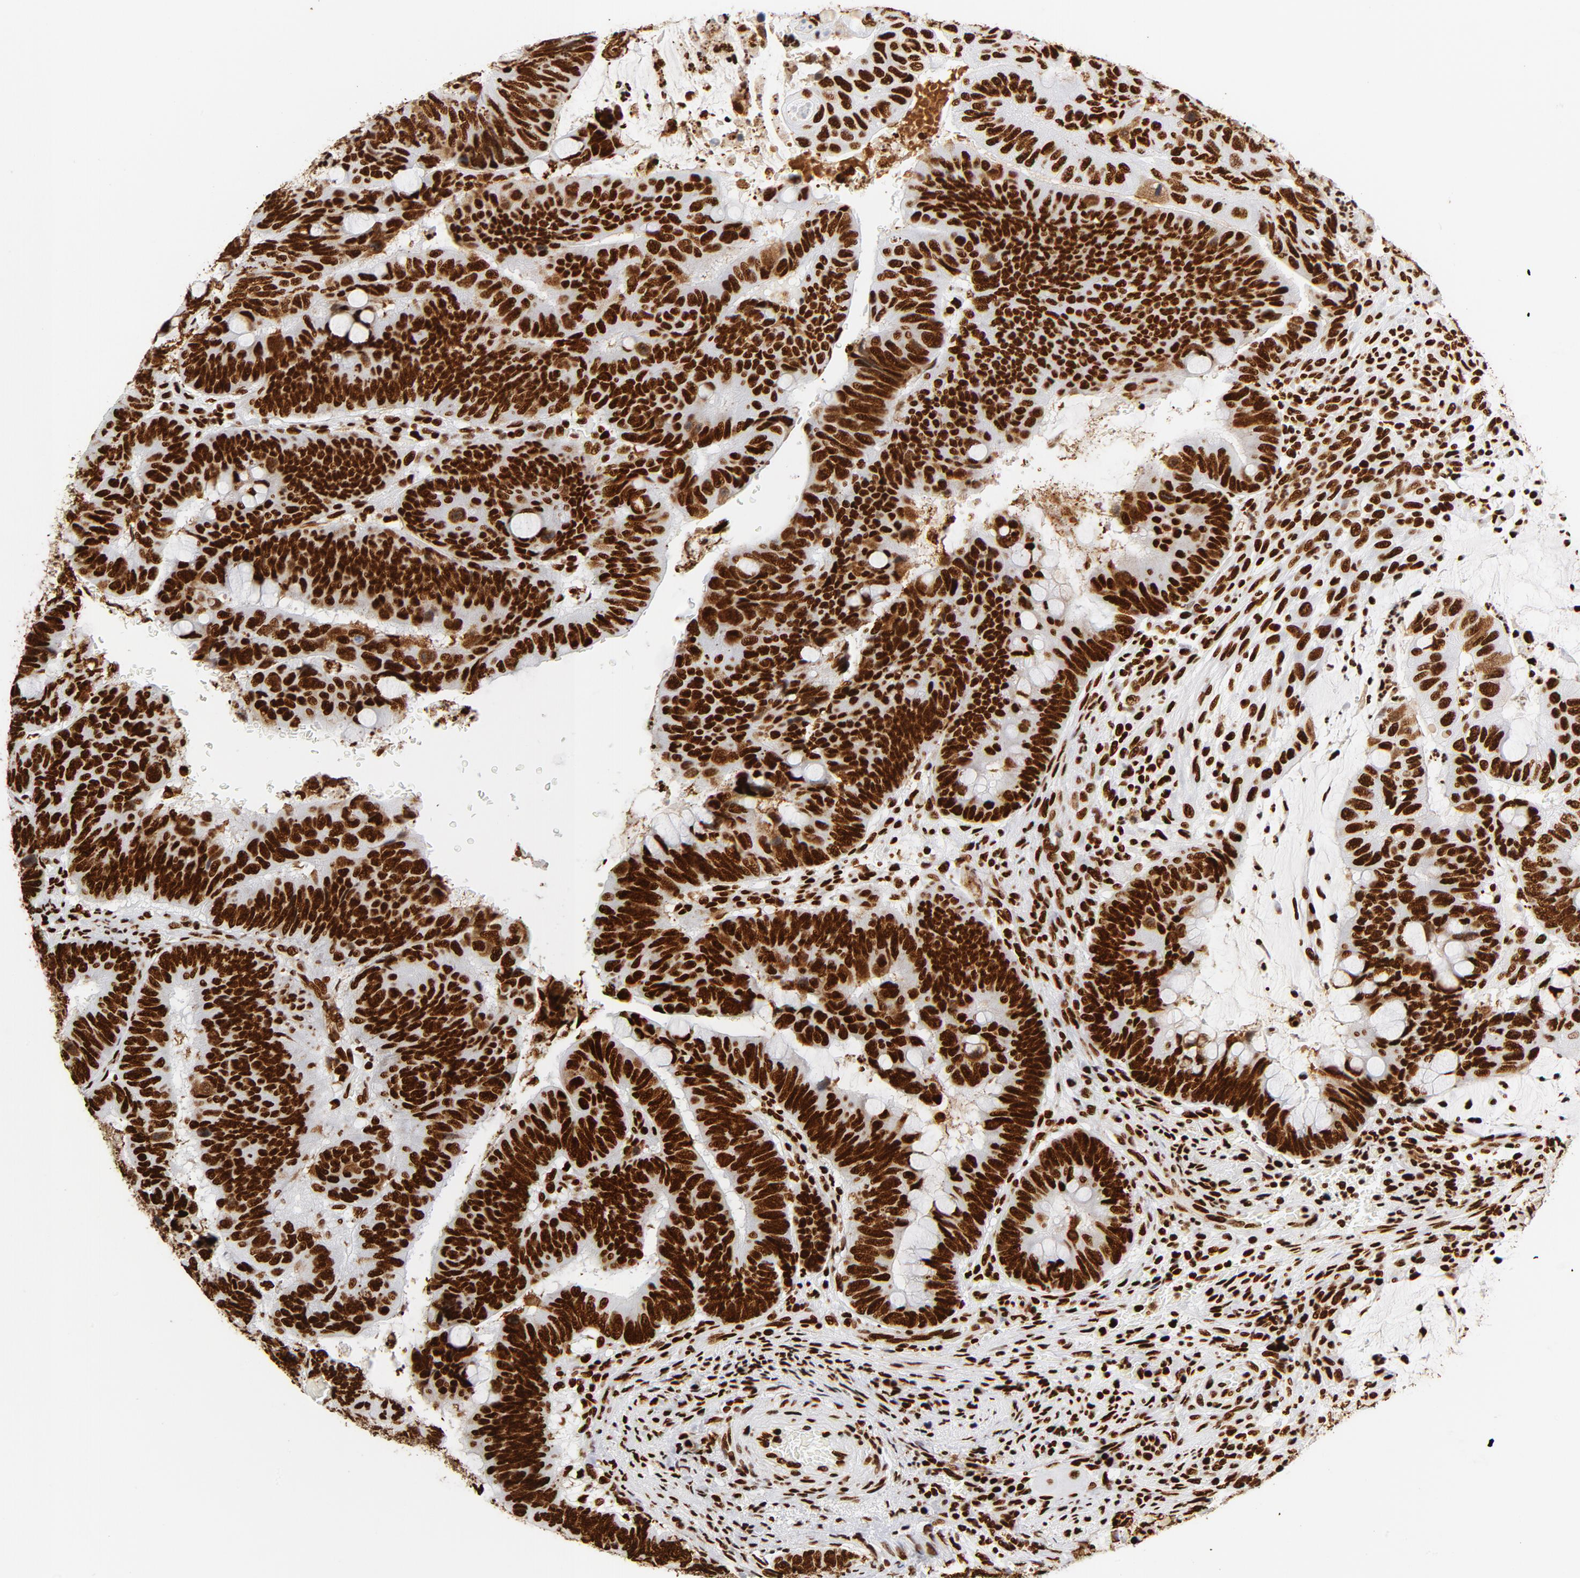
{"staining": {"intensity": "strong", "quantity": ">75%", "location": "nuclear"}, "tissue": "colorectal cancer", "cell_type": "Tumor cells", "image_type": "cancer", "snomed": [{"axis": "morphology", "description": "Normal tissue, NOS"}, {"axis": "morphology", "description": "Adenocarcinoma, NOS"}, {"axis": "topography", "description": "Rectum"}], "caption": "Protein staining of colorectal cancer tissue shows strong nuclear positivity in about >75% of tumor cells.", "gene": "XRCC6", "patient": {"sex": "male", "age": 92}}